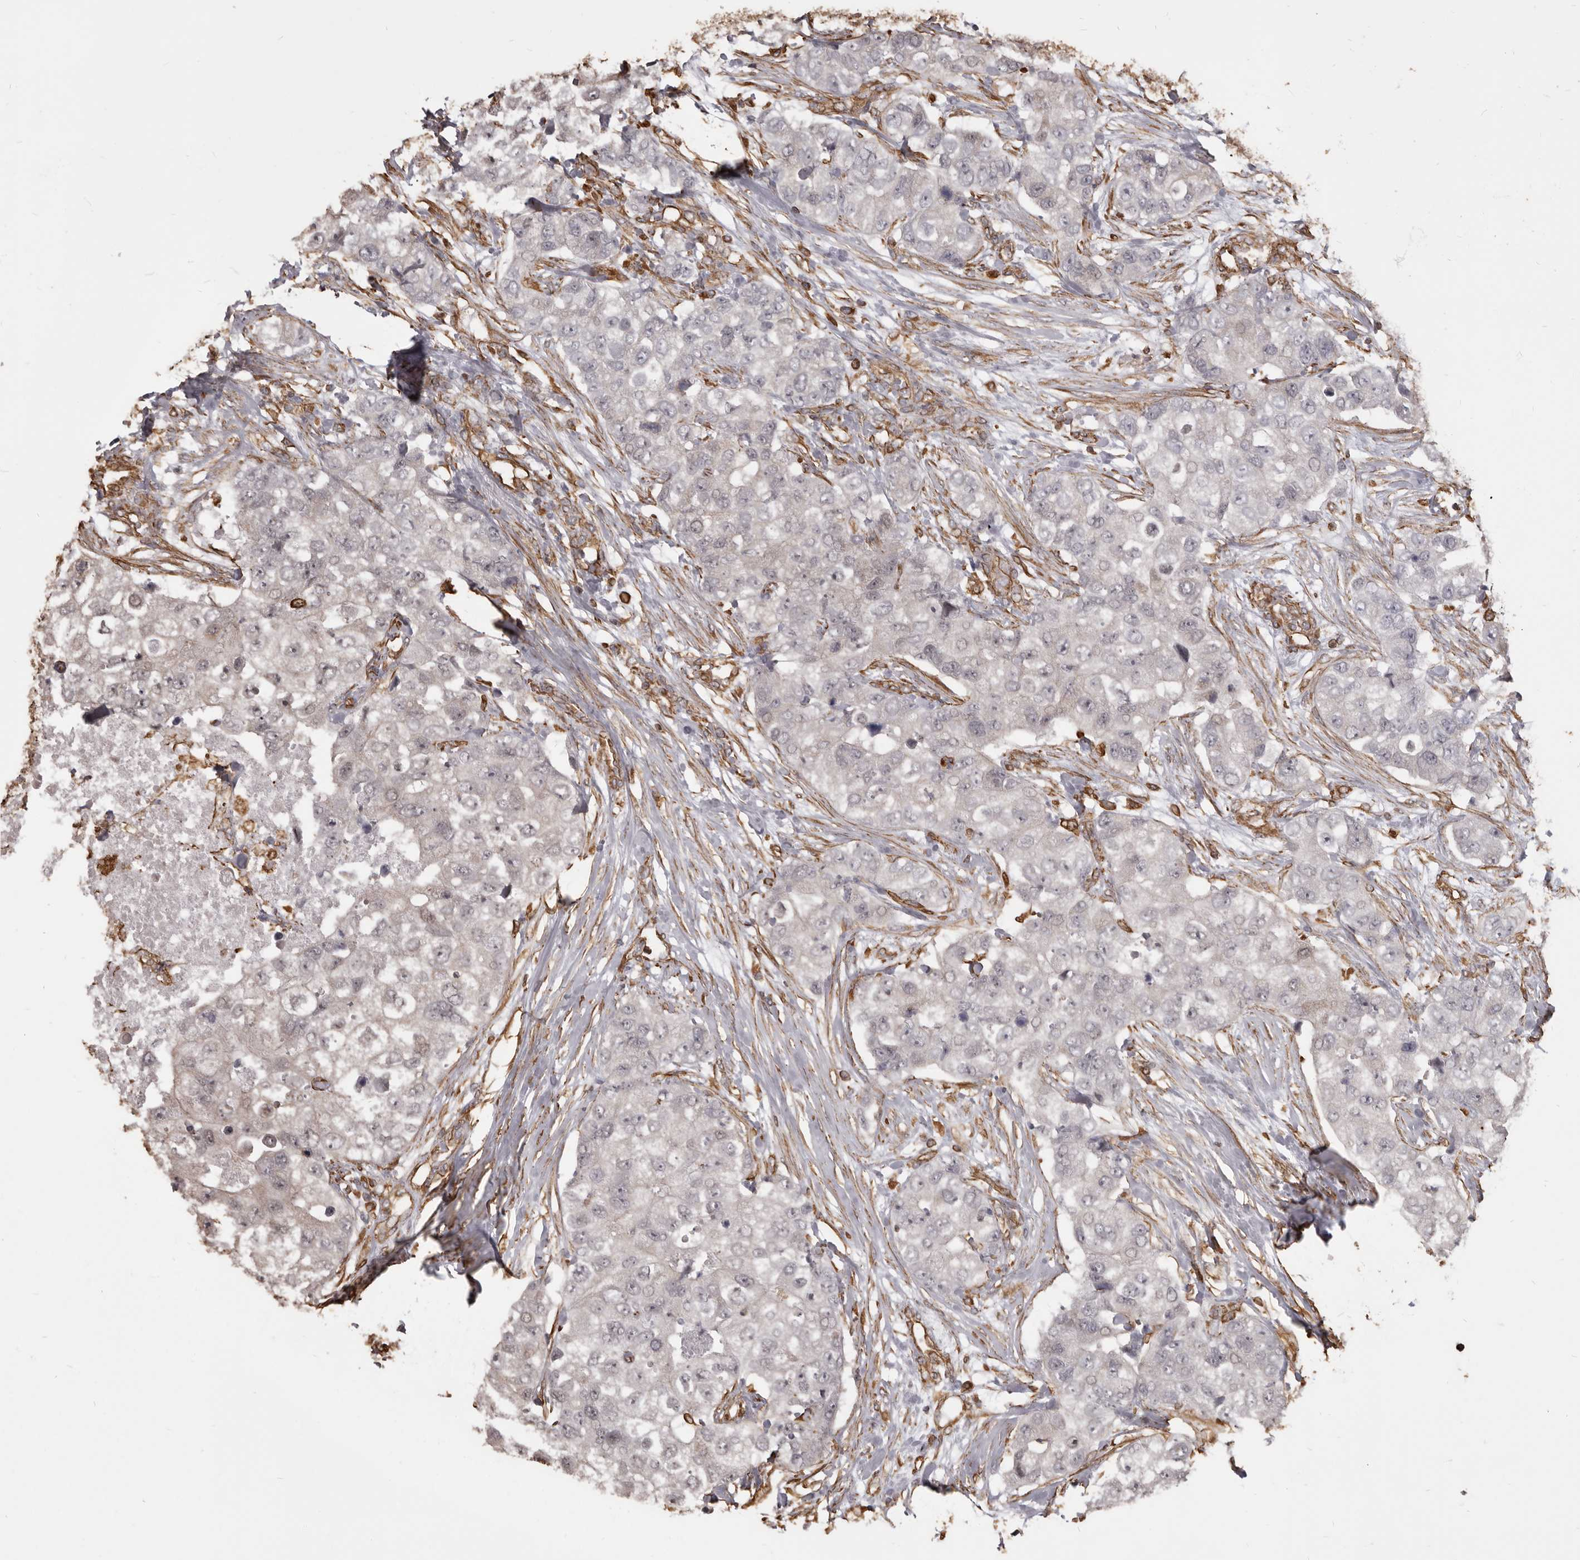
{"staining": {"intensity": "negative", "quantity": "none", "location": "none"}, "tissue": "breast cancer", "cell_type": "Tumor cells", "image_type": "cancer", "snomed": [{"axis": "morphology", "description": "Duct carcinoma"}, {"axis": "topography", "description": "Breast"}], "caption": "Immunohistochemistry (IHC) image of neoplastic tissue: infiltrating ductal carcinoma (breast) stained with DAB (3,3'-diaminobenzidine) demonstrates no significant protein positivity in tumor cells. Nuclei are stained in blue.", "gene": "MTURN", "patient": {"sex": "female", "age": 62}}